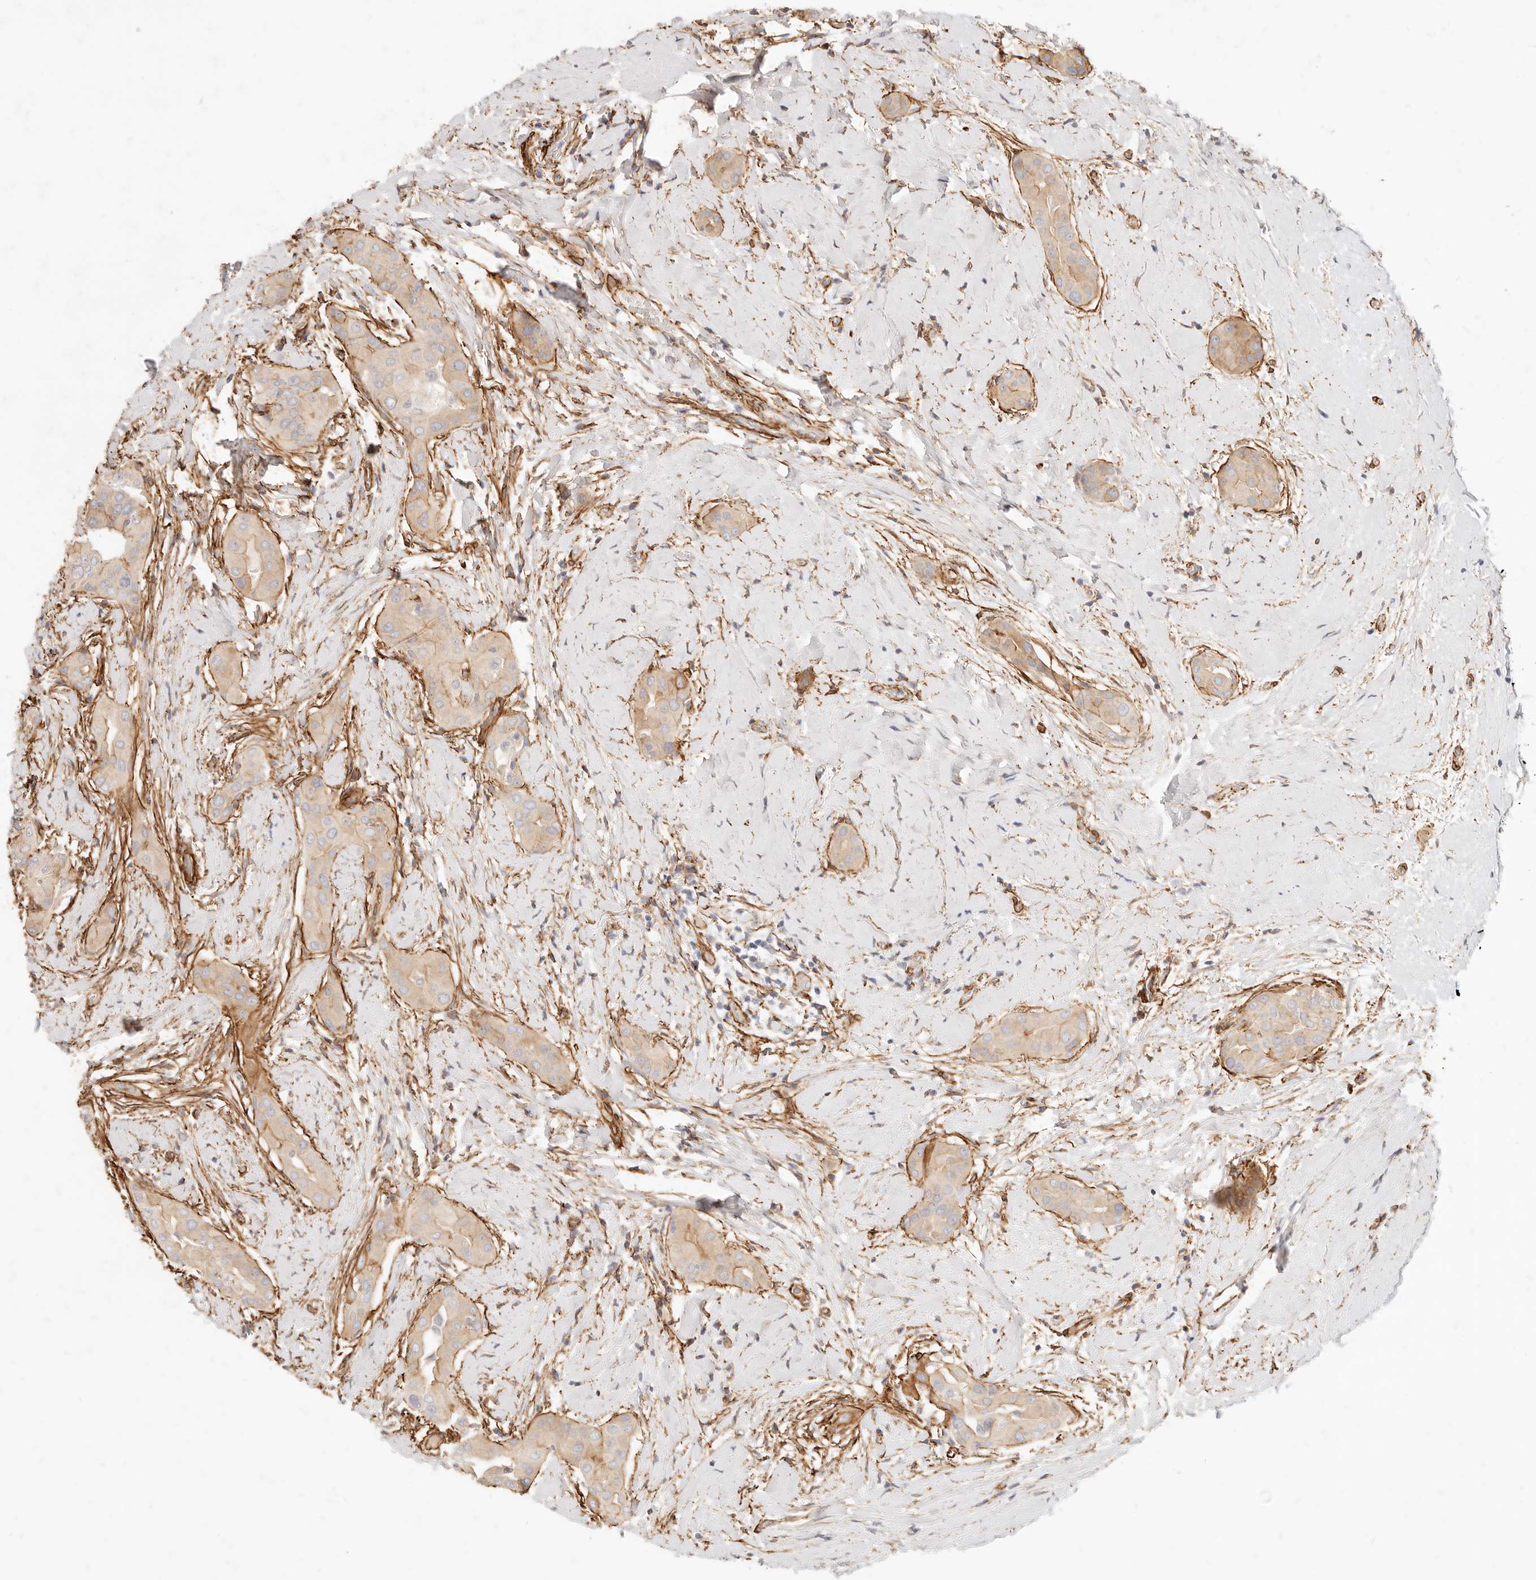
{"staining": {"intensity": "weak", "quantity": ">75%", "location": "cytoplasmic/membranous"}, "tissue": "thyroid cancer", "cell_type": "Tumor cells", "image_type": "cancer", "snomed": [{"axis": "morphology", "description": "Papillary adenocarcinoma, NOS"}, {"axis": "topography", "description": "Thyroid gland"}], "caption": "This histopathology image displays immunohistochemistry (IHC) staining of human papillary adenocarcinoma (thyroid), with low weak cytoplasmic/membranous expression in about >75% of tumor cells.", "gene": "TMTC2", "patient": {"sex": "male", "age": 33}}